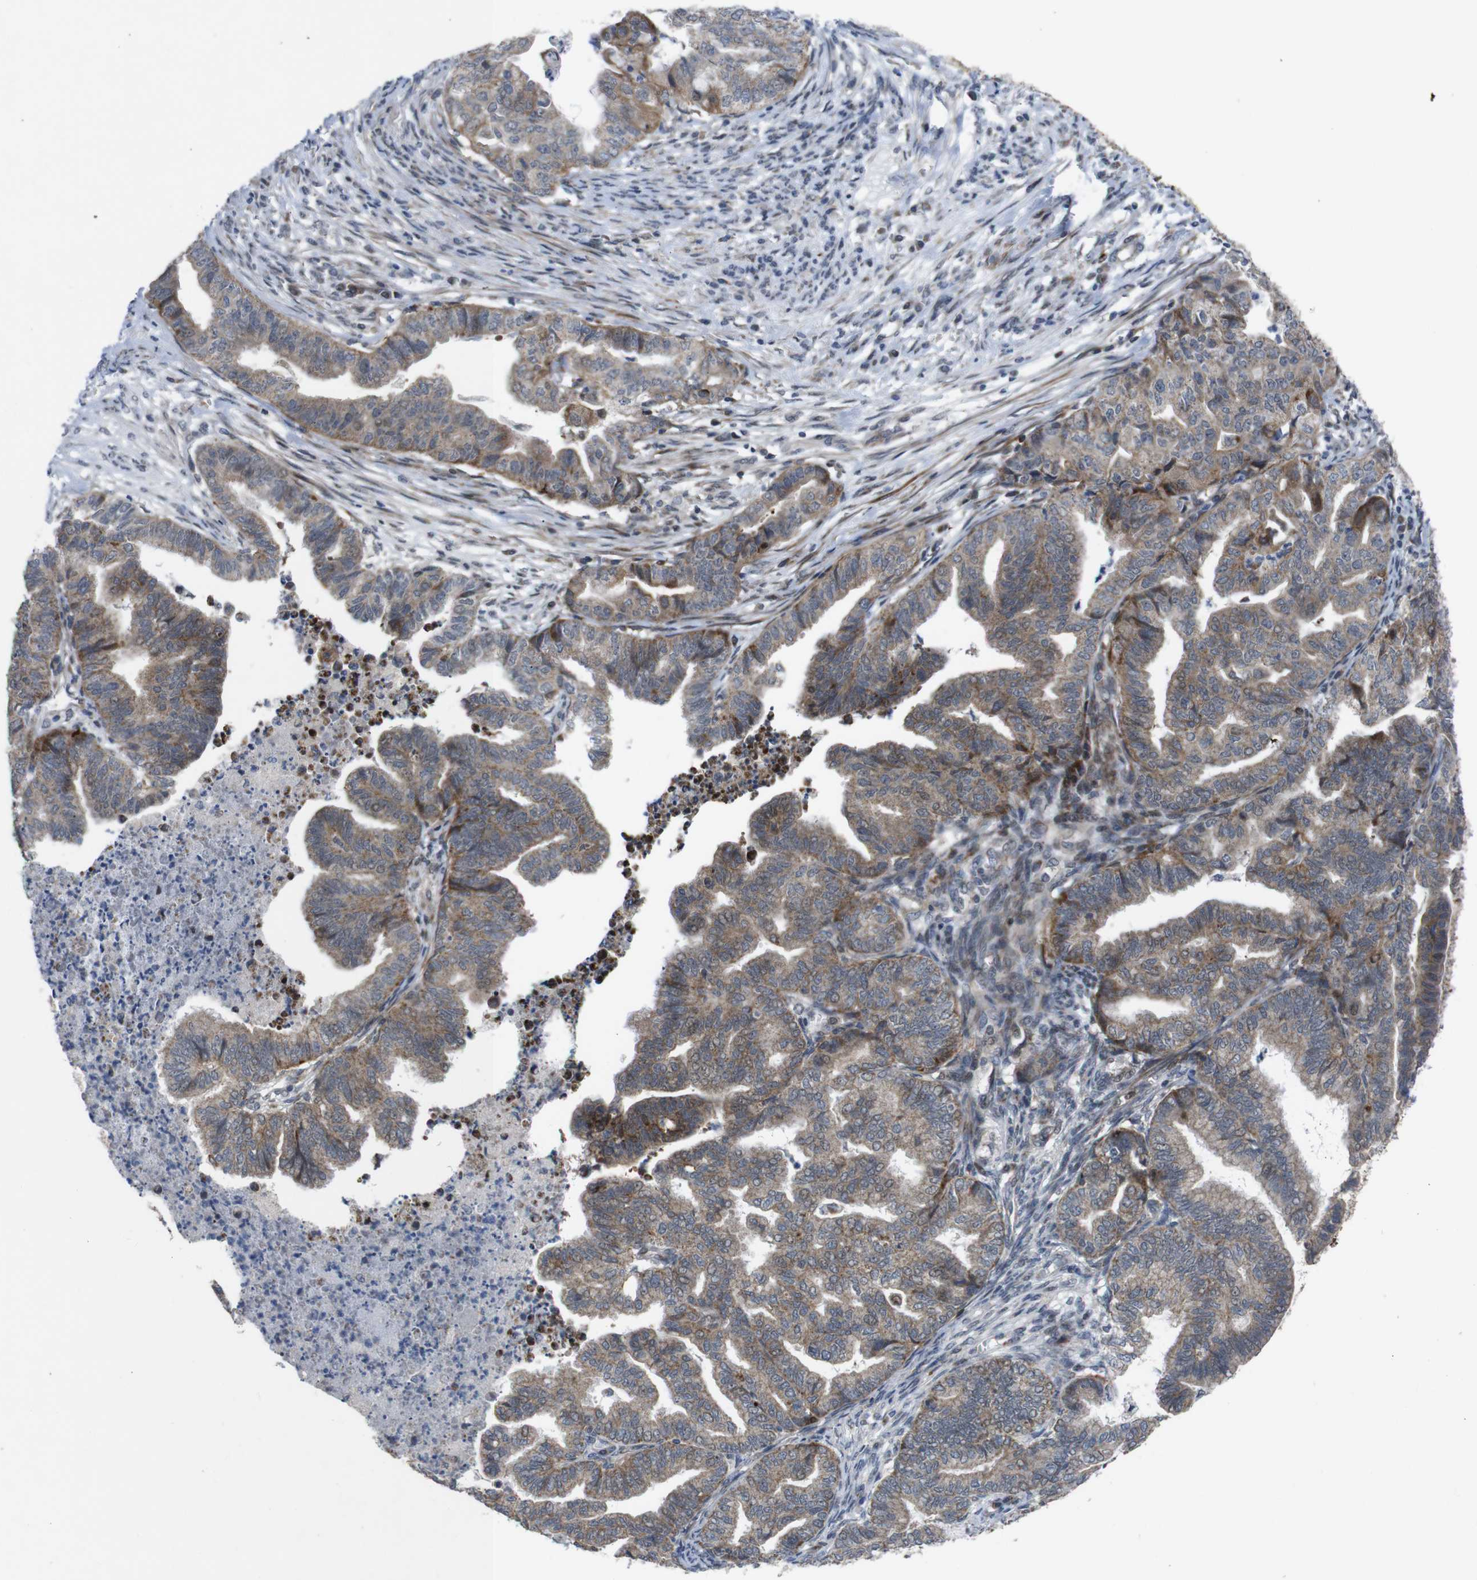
{"staining": {"intensity": "moderate", "quantity": ">75%", "location": "cytoplasmic/membranous"}, "tissue": "endometrial cancer", "cell_type": "Tumor cells", "image_type": "cancer", "snomed": [{"axis": "morphology", "description": "Adenocarcinoma, NOS"}, {"axis": "topography", "description": "Endometrium"}], "caption": "A high-resolution photomicrograph shows IHC staining of adenocarcinoma (endometrial), which shows moderate cytoplasmic/membranous positivity in about >75% of tumor cells.", "gene": "ATP7B", "patient": {"sex": "female", "age": 79}}